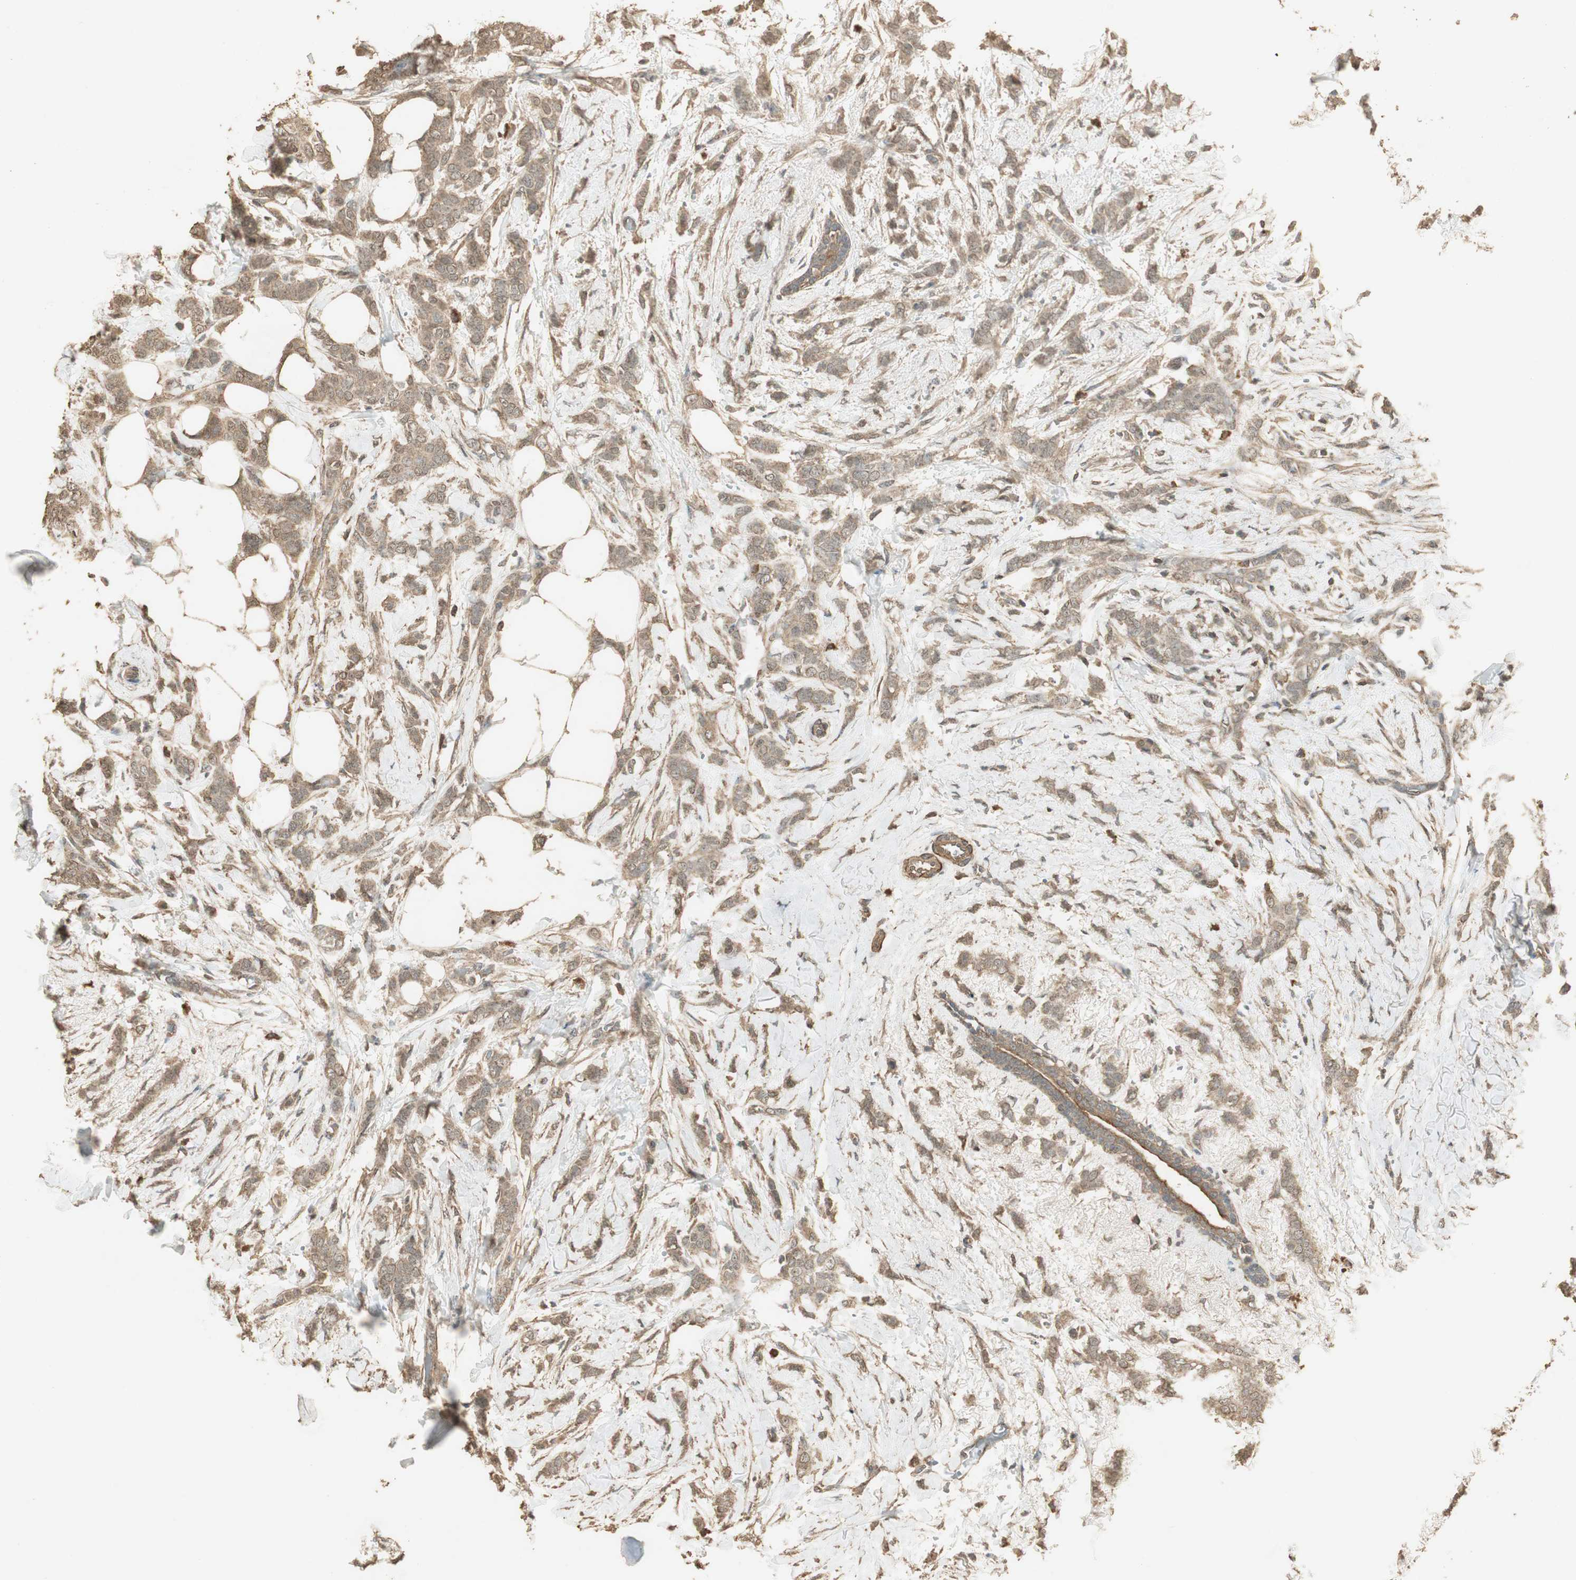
{"staining": {"intensity": "moderate", "quantity": ">75%", "location": "cytoplasmic/membranous"}, "tissue": "breast cancer", "cell_type": "Tumor cells", "image_type": "cancer", "snomed": [{"axis": "morphology", "description": "Lobular carcinoma, in situ"}, {"axis": "morphology", "description": "Lobular carcinoma"}, {"axis": "topography", "description": "Breast"}], "caption": "An immunohistochemistry histopathology image of tumor tissue is shown. Protein staining in brown shows moderate cytoplasmic/membranous positivity in breast cancer (lobular carcinoma in situ) within tumor cells.", "gene": "USP2", "patient": {"sex": "female", "age": 41}}